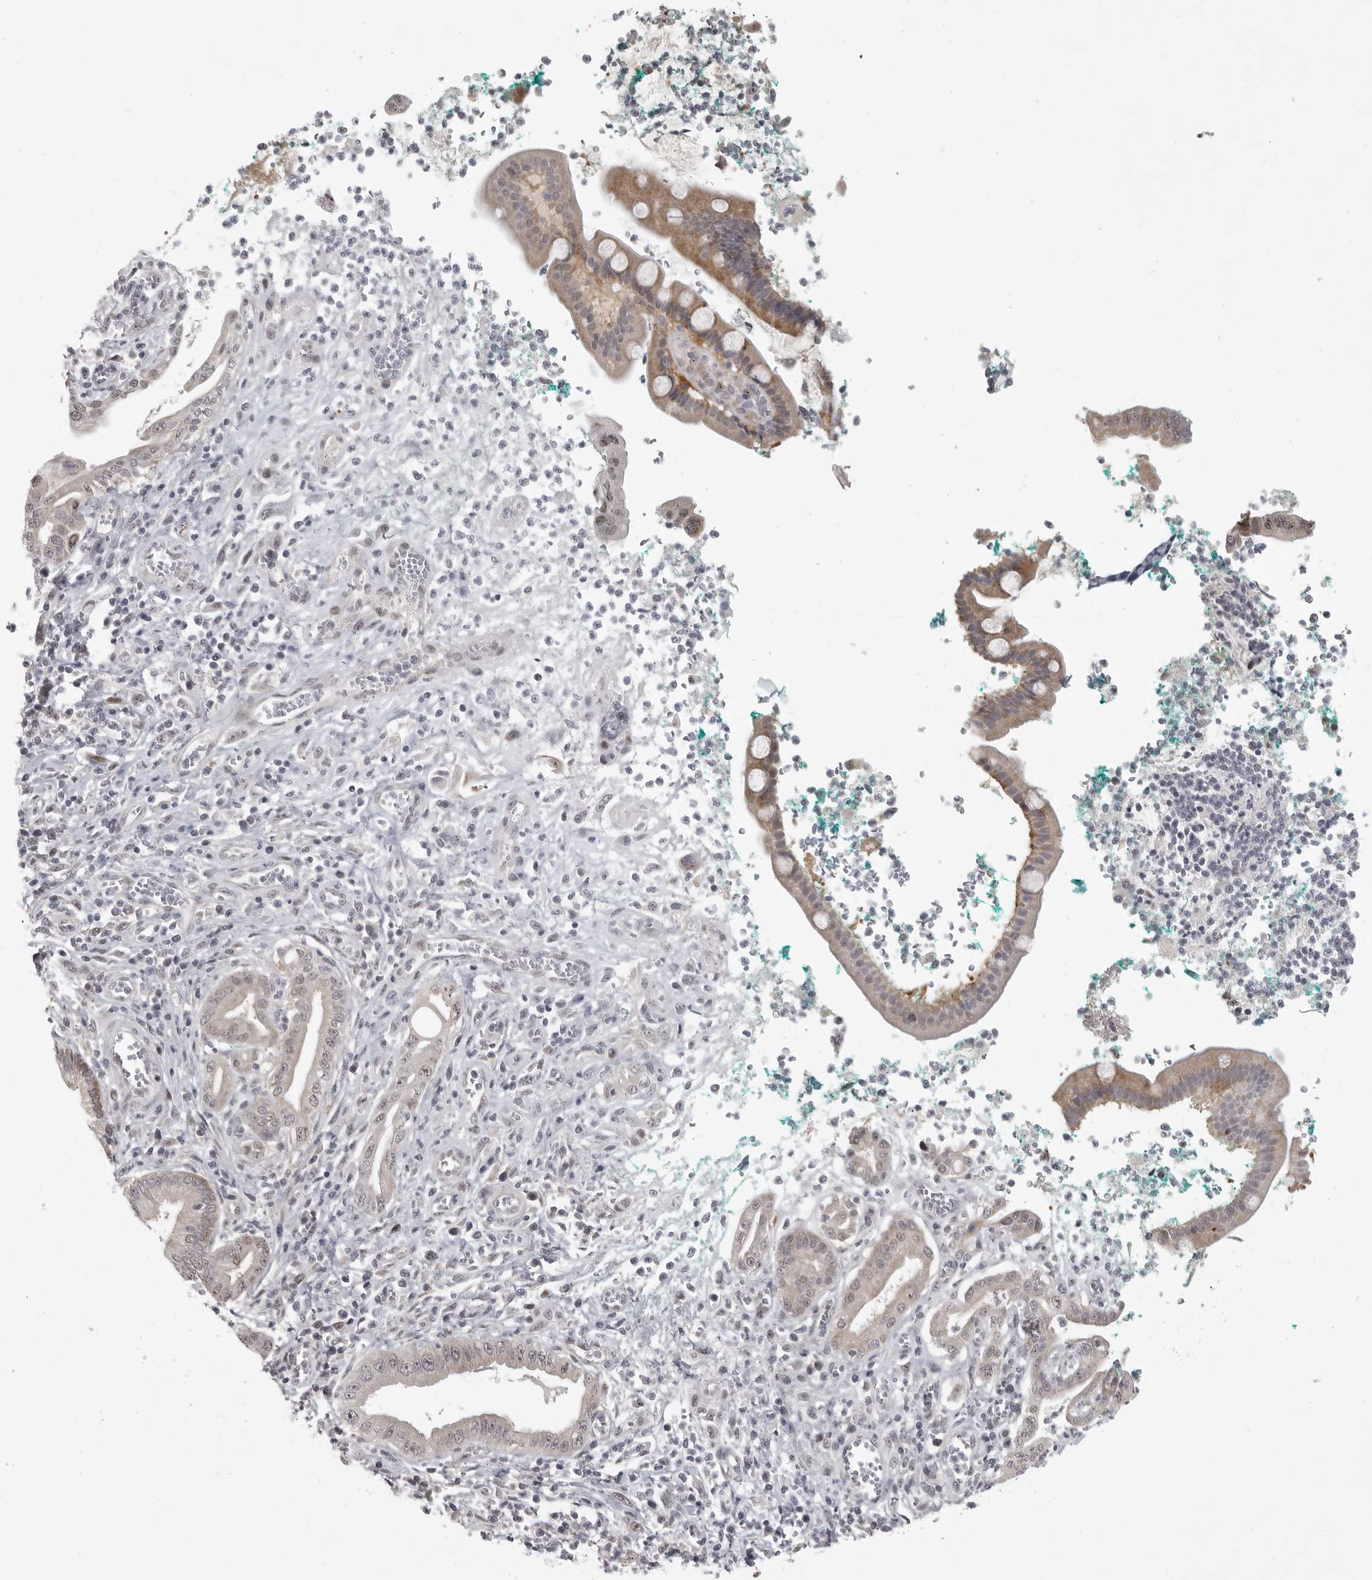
{"staining": {"intensity": "weak", "quantity": "<25%", "location": "nuclear"}, "tissue": "pancreatic cancer", "cell_type": "Tumor cells", "image_type": "cancer", "snomed": [{"axis": "morphology", "description": "Adenocarcinoma, NOS"}, {"axis": "topography", "description": "Pancreas"}], "caption": "A histopathology image of pancreatic adenocarcinoma stained for a protein exhibits no brown staining in tumor cells.", "gene": "POLE2", "patient": {"sex": "male", "age": 78}}